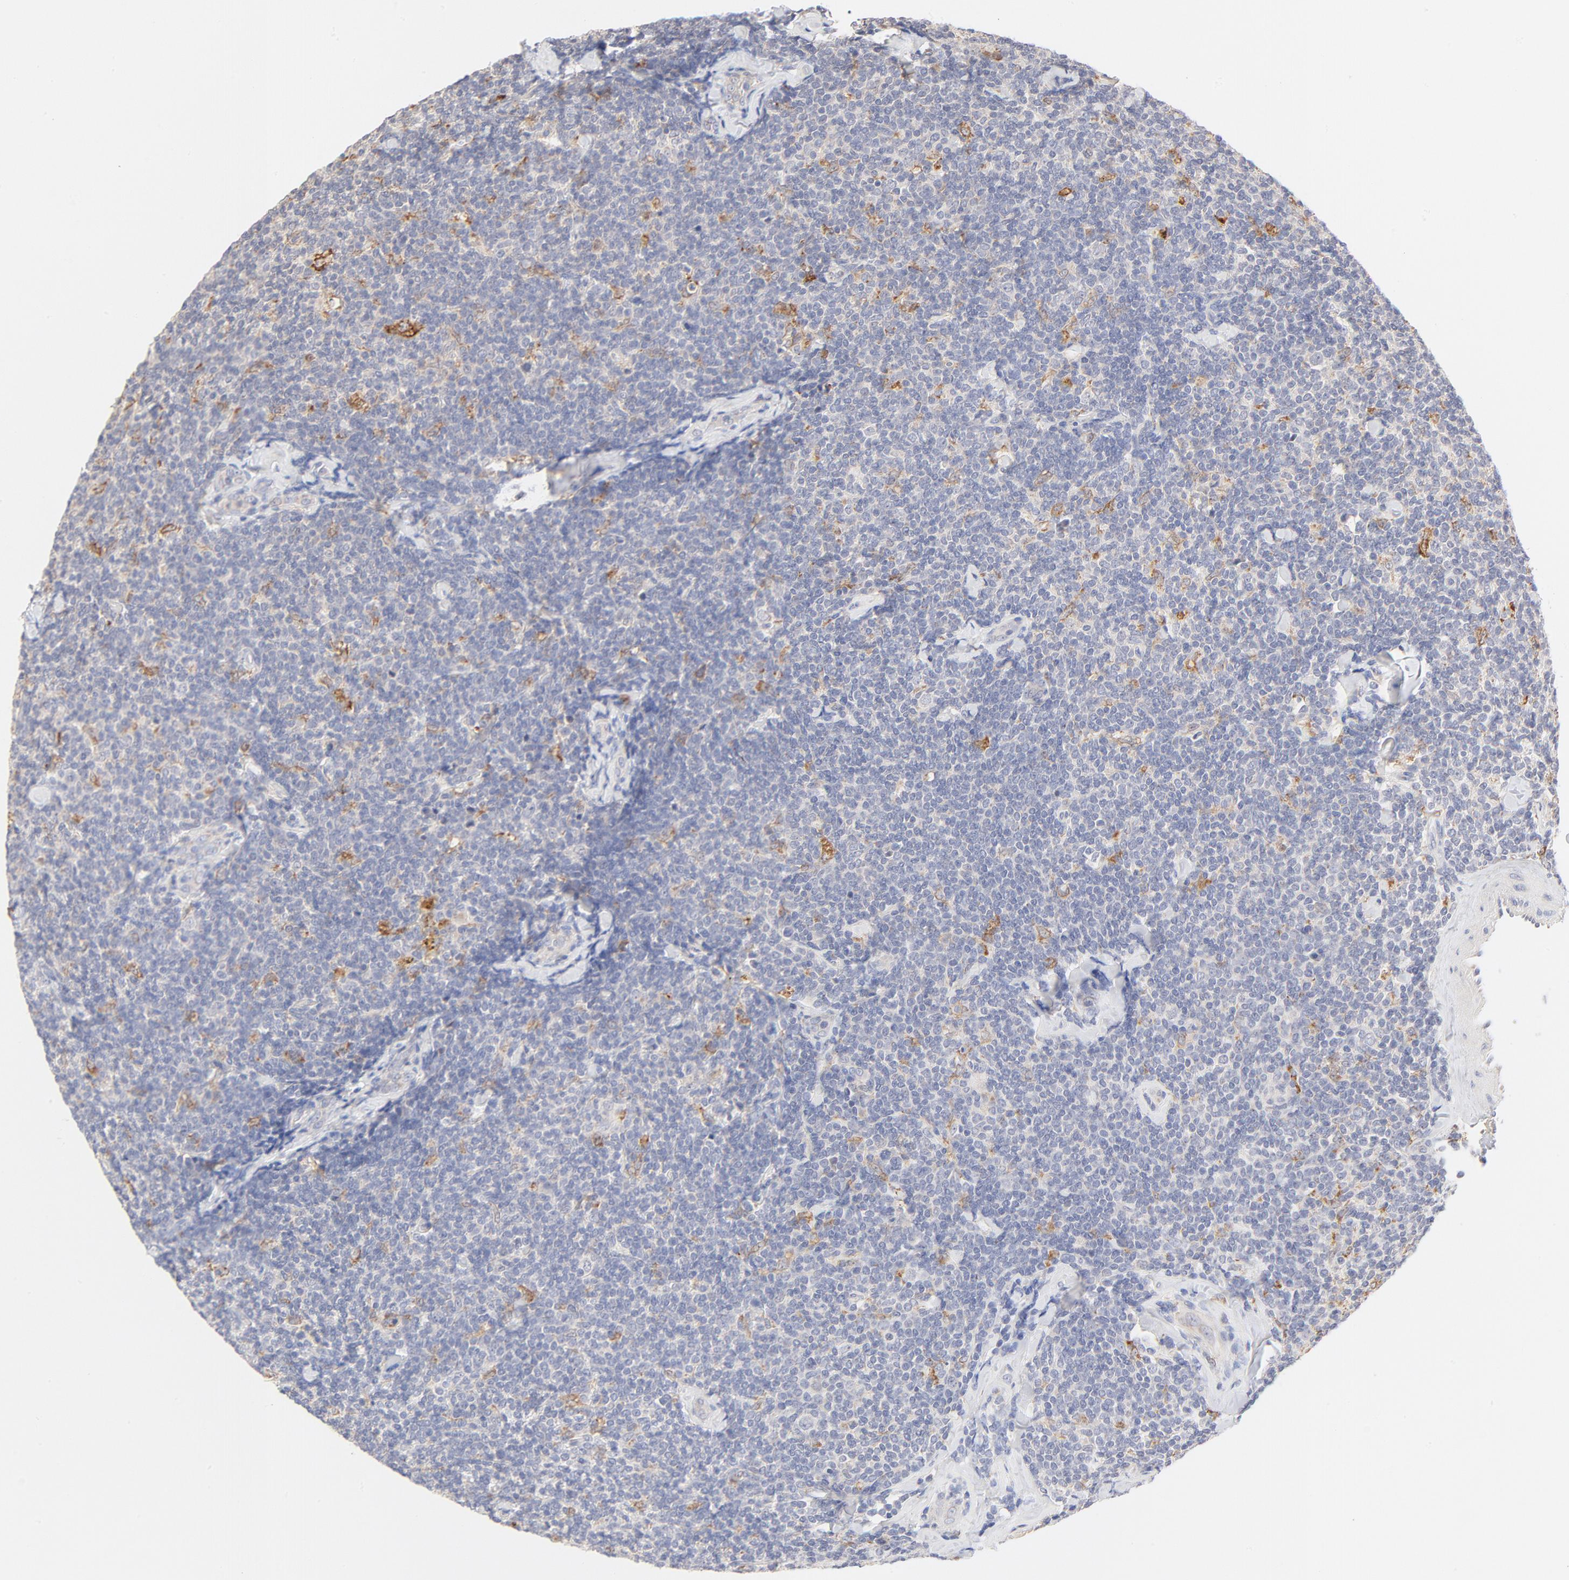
{"staining": {"intensity": "moderate", "quantity": "<25%", "location": "cytoplasmic/membranous,nuclear"}, "tissue": "lymphoma", "cell_type": "Tumor cells", "image_type": "cancer", "snomed": [{"axis": "morphology", "description": "Malignant lymphoma, non-Hodgkin's type, Low grade"}, {"axis": "topography", "description": "Lymph node"}], "caption": "Malignant lymphoma, non-Hodgkin's type (low-grade) stained with IHC exhibits moderate cytoplasmic/membranous and nuclear positivity in about <25% of tumor cells. (IHC, brightfield microscopy, high magnification).", "gene": "MTERF2", "patient": {"sex": "female", "age": 56}}